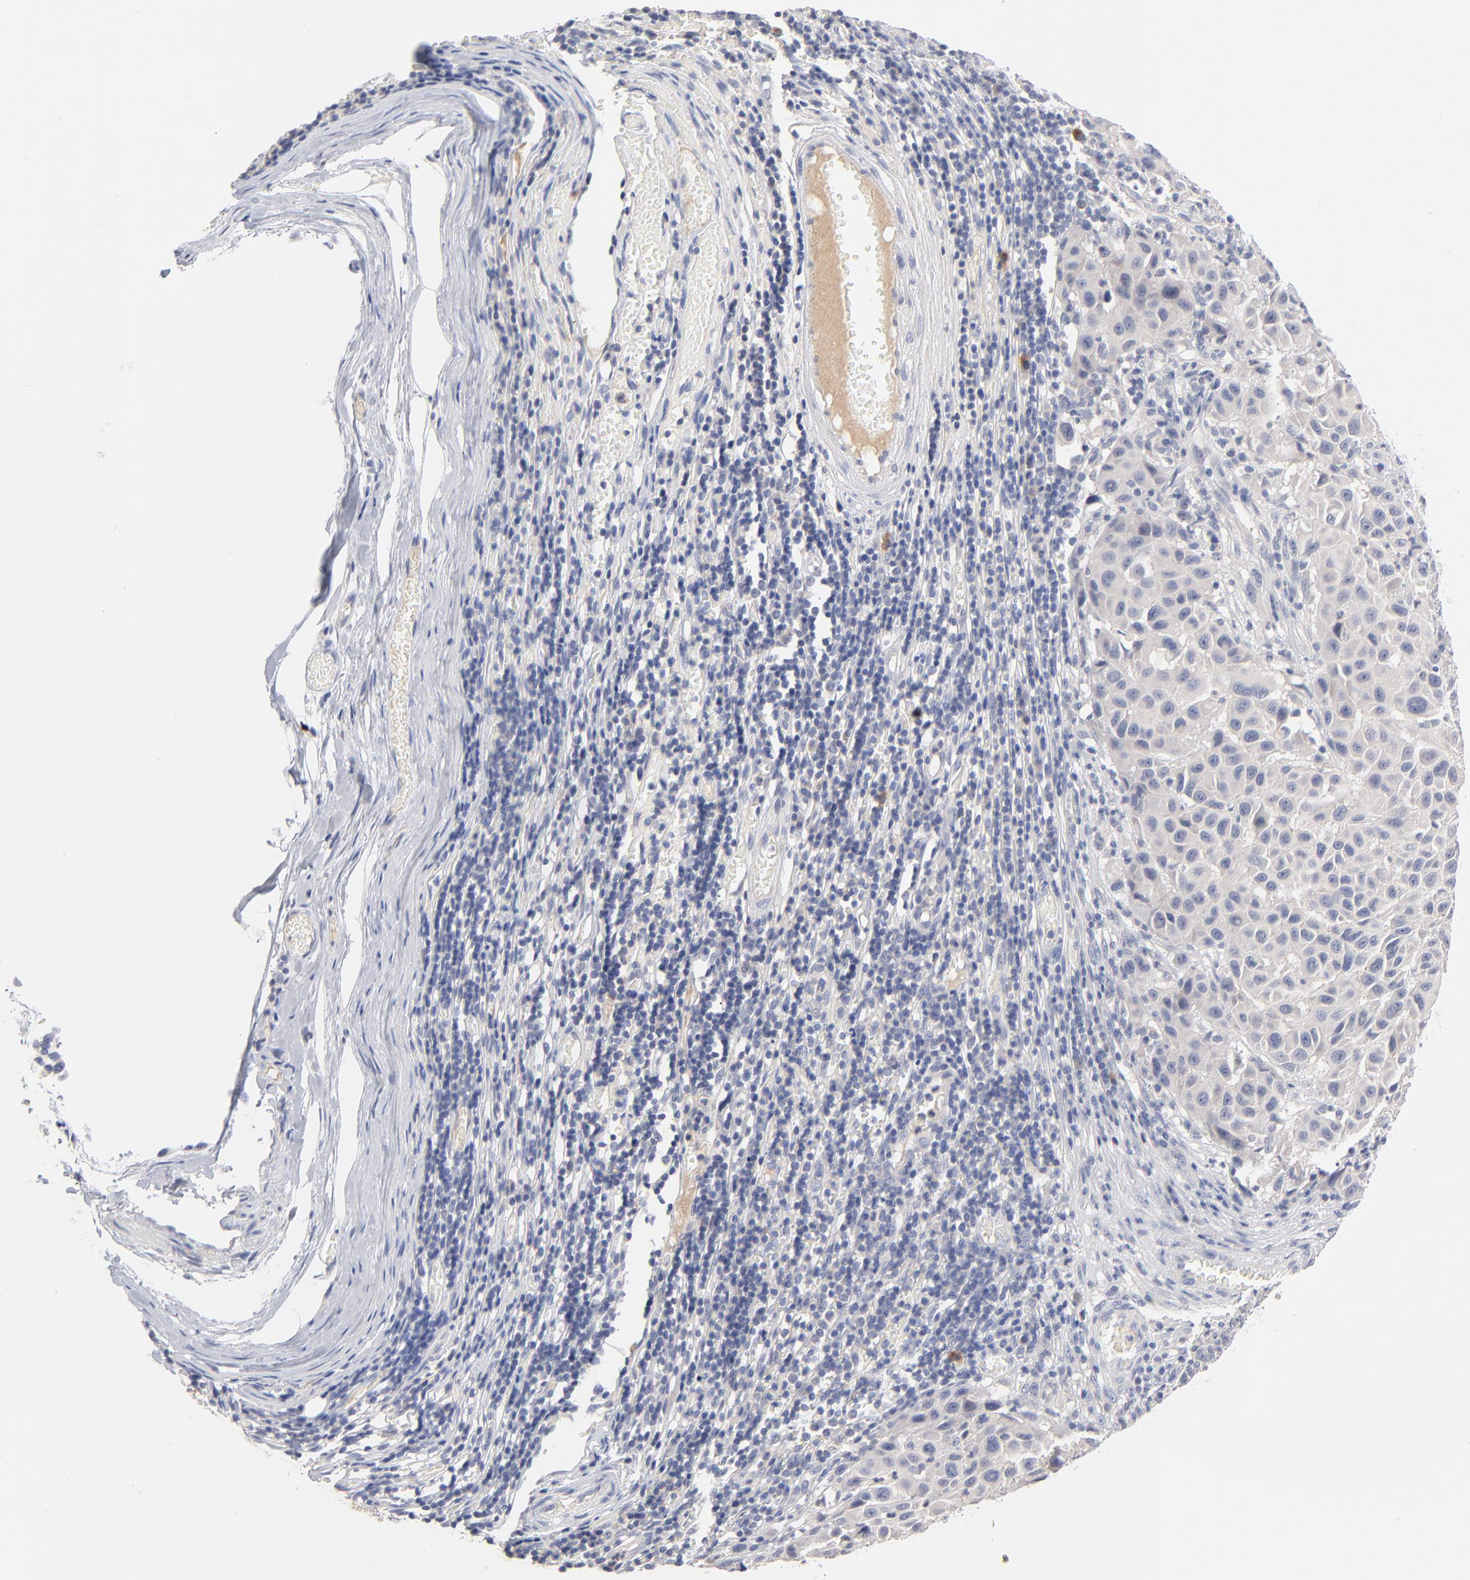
{"staining": {"intensity": "negative", "quantity": "none", "location": "none"}, "tissue": "melanoma", "cell_type": "Tumor cells", "image_type": "cancer", "snomed": [{"axis": "morphology", "description": "Malignant melanoma, Metastatic site"}, {"axis": "topography", "description": "Lymph node"}], "caption": "DAB immunohistochemical staining of human melanoma shows no significant staining in tumor cells. (DAB IHC, high magnification).", "gene": "F12", "patient": {"sex": "male", "age": 61}}